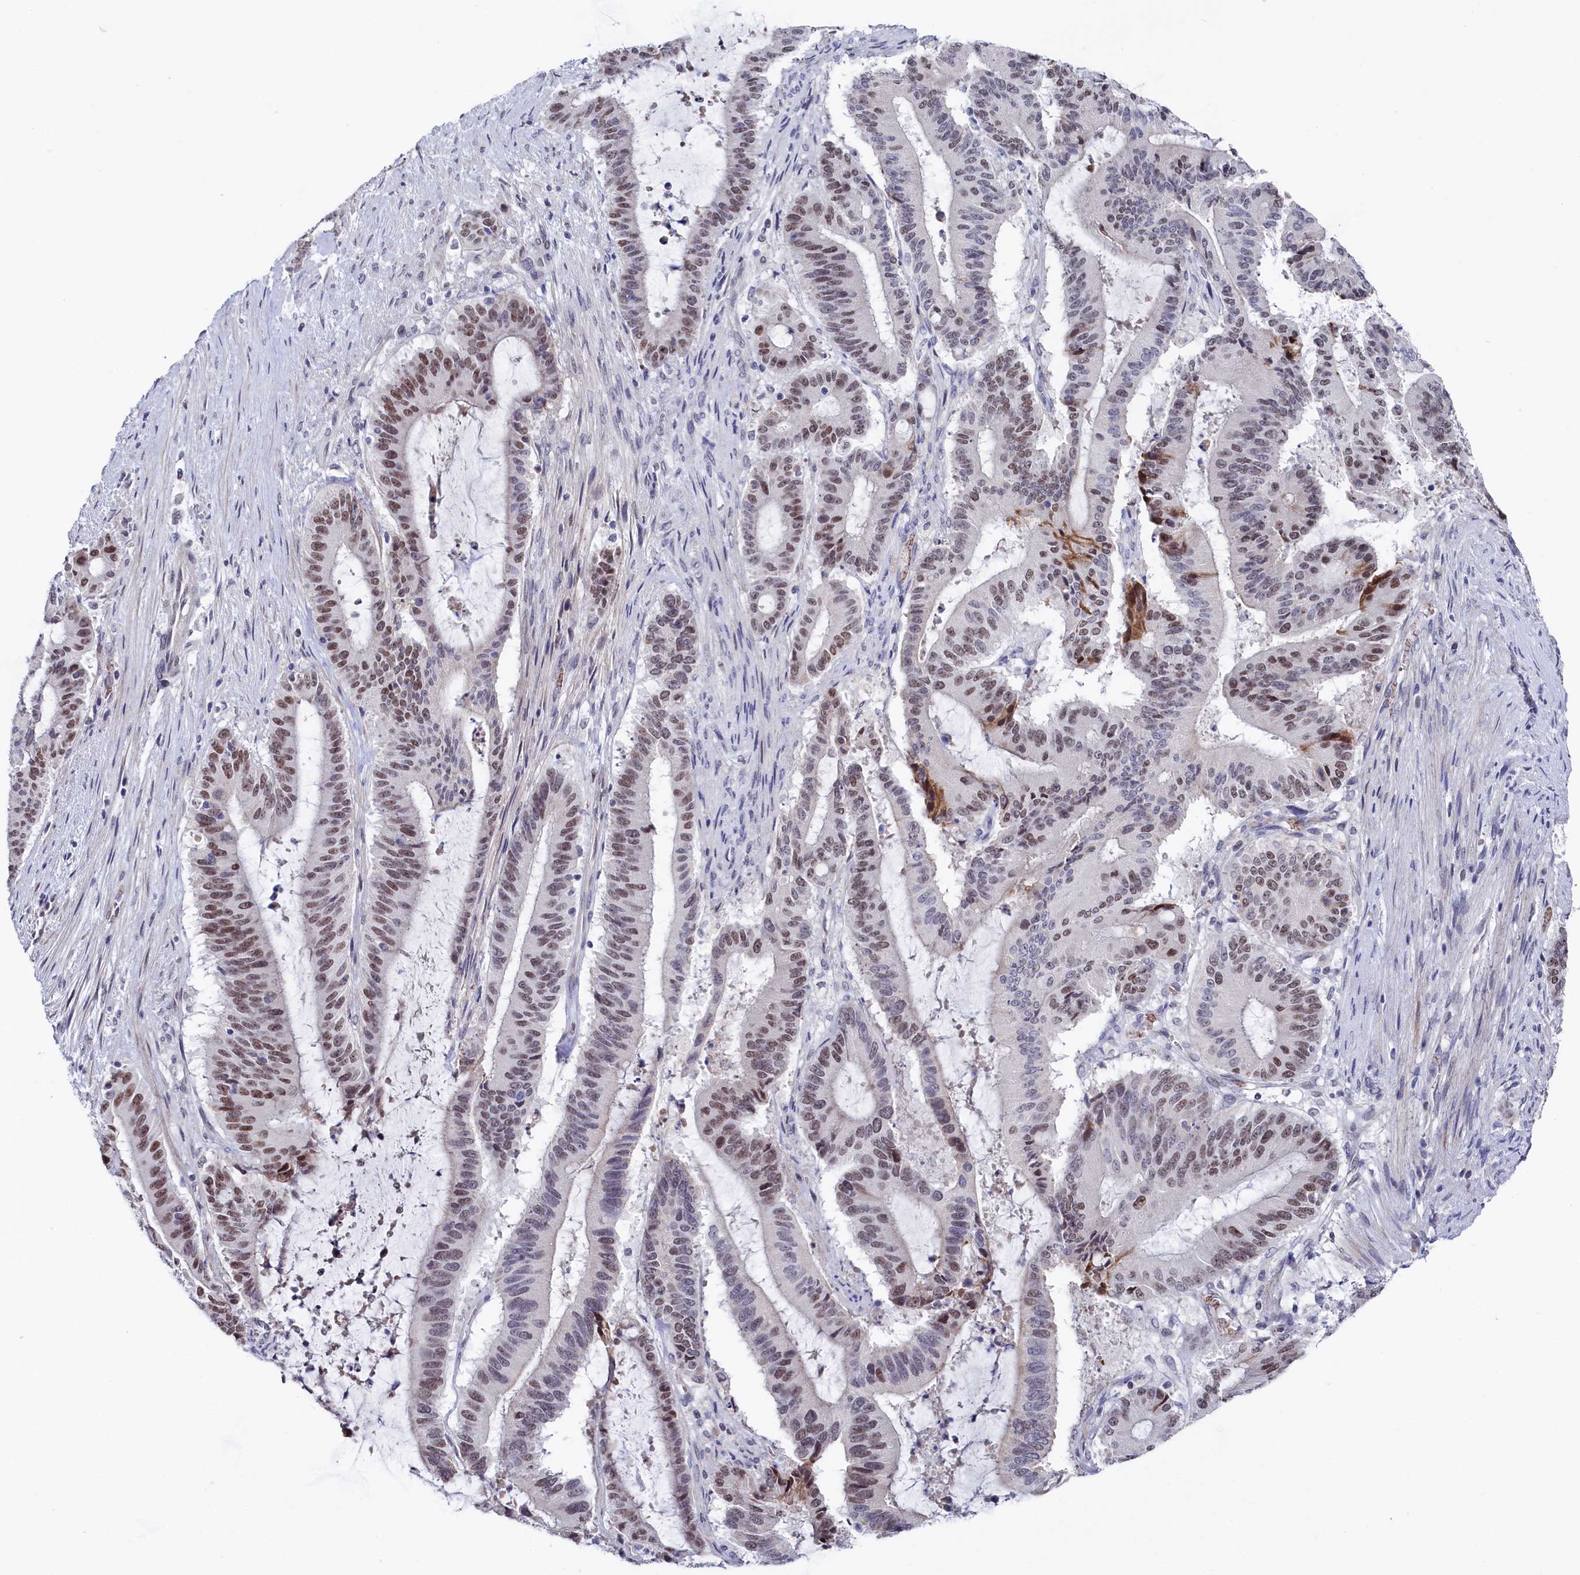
{"staining": {"intensity": "moderate", "quantity": ">75%", "location": "nuclear"}, "tissue": "liver cancer", "cell_type": "Tumor cells", "image_type": "cancer", "snomed": [{"axis": "morphology", "description": "Normal tissue, NOS"}, {"axis": "morphology", "description": "Cholangiocarcinoma"}, {"axis": "topography", "description": "Liver"}, {"axis": "topography", "description": "Peripheral nerve tissue"}], "caption": "Cholangiocarcinoma (liver) stained with a brown dye displays moderate nuclear positive positivity in about >75% of tumor cells.", "gene": "TIGD4", "patient": {"sex": "female", "age": 73}}